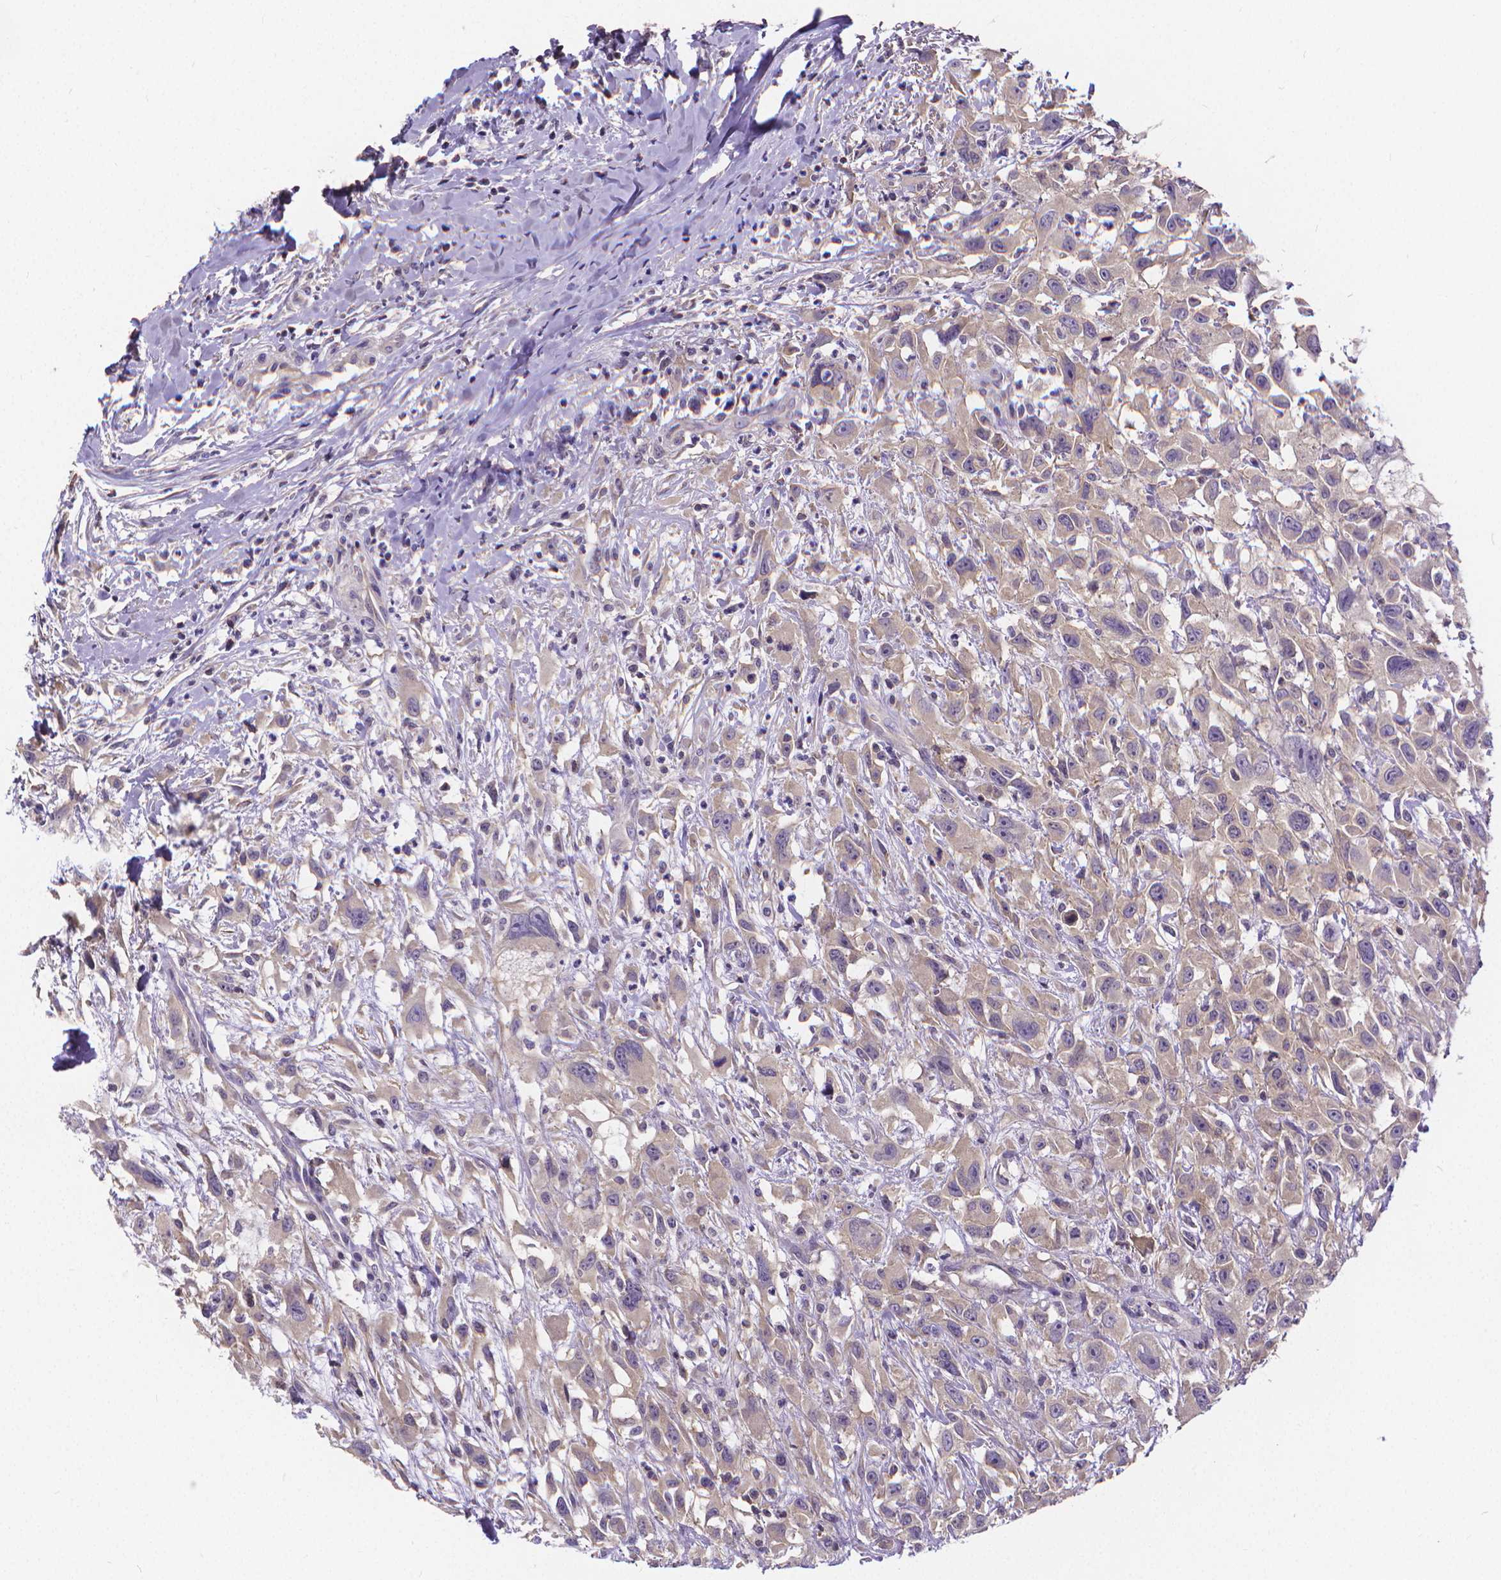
{"staining": {"intensity": "negative", "quantity": "none", "location": "none"}, "tissue": "head and neck cancer", "cell_type": "Tumor cells", "image_type": "cancer", "snomed": [{"axis": "morphology", "description": "Squamous cell carcinoma, NOS"}, {"axis": "morphology", "description": "Squamous cell carcinoma, metastatic, NOS"}, {"axis": "topography", "description": "Oral tissue"}, {"axis": "topography", "description": "Head-Neck"}], "caption": "There is no significant expression in tumor cells of head and neck squamous cell carcinoma. (DAB (3,3'-diaminobenzidine) immunohistochemistry, high magnification).", "gene": "GLRB", "patient": {"sex": "female", "age": 85}}